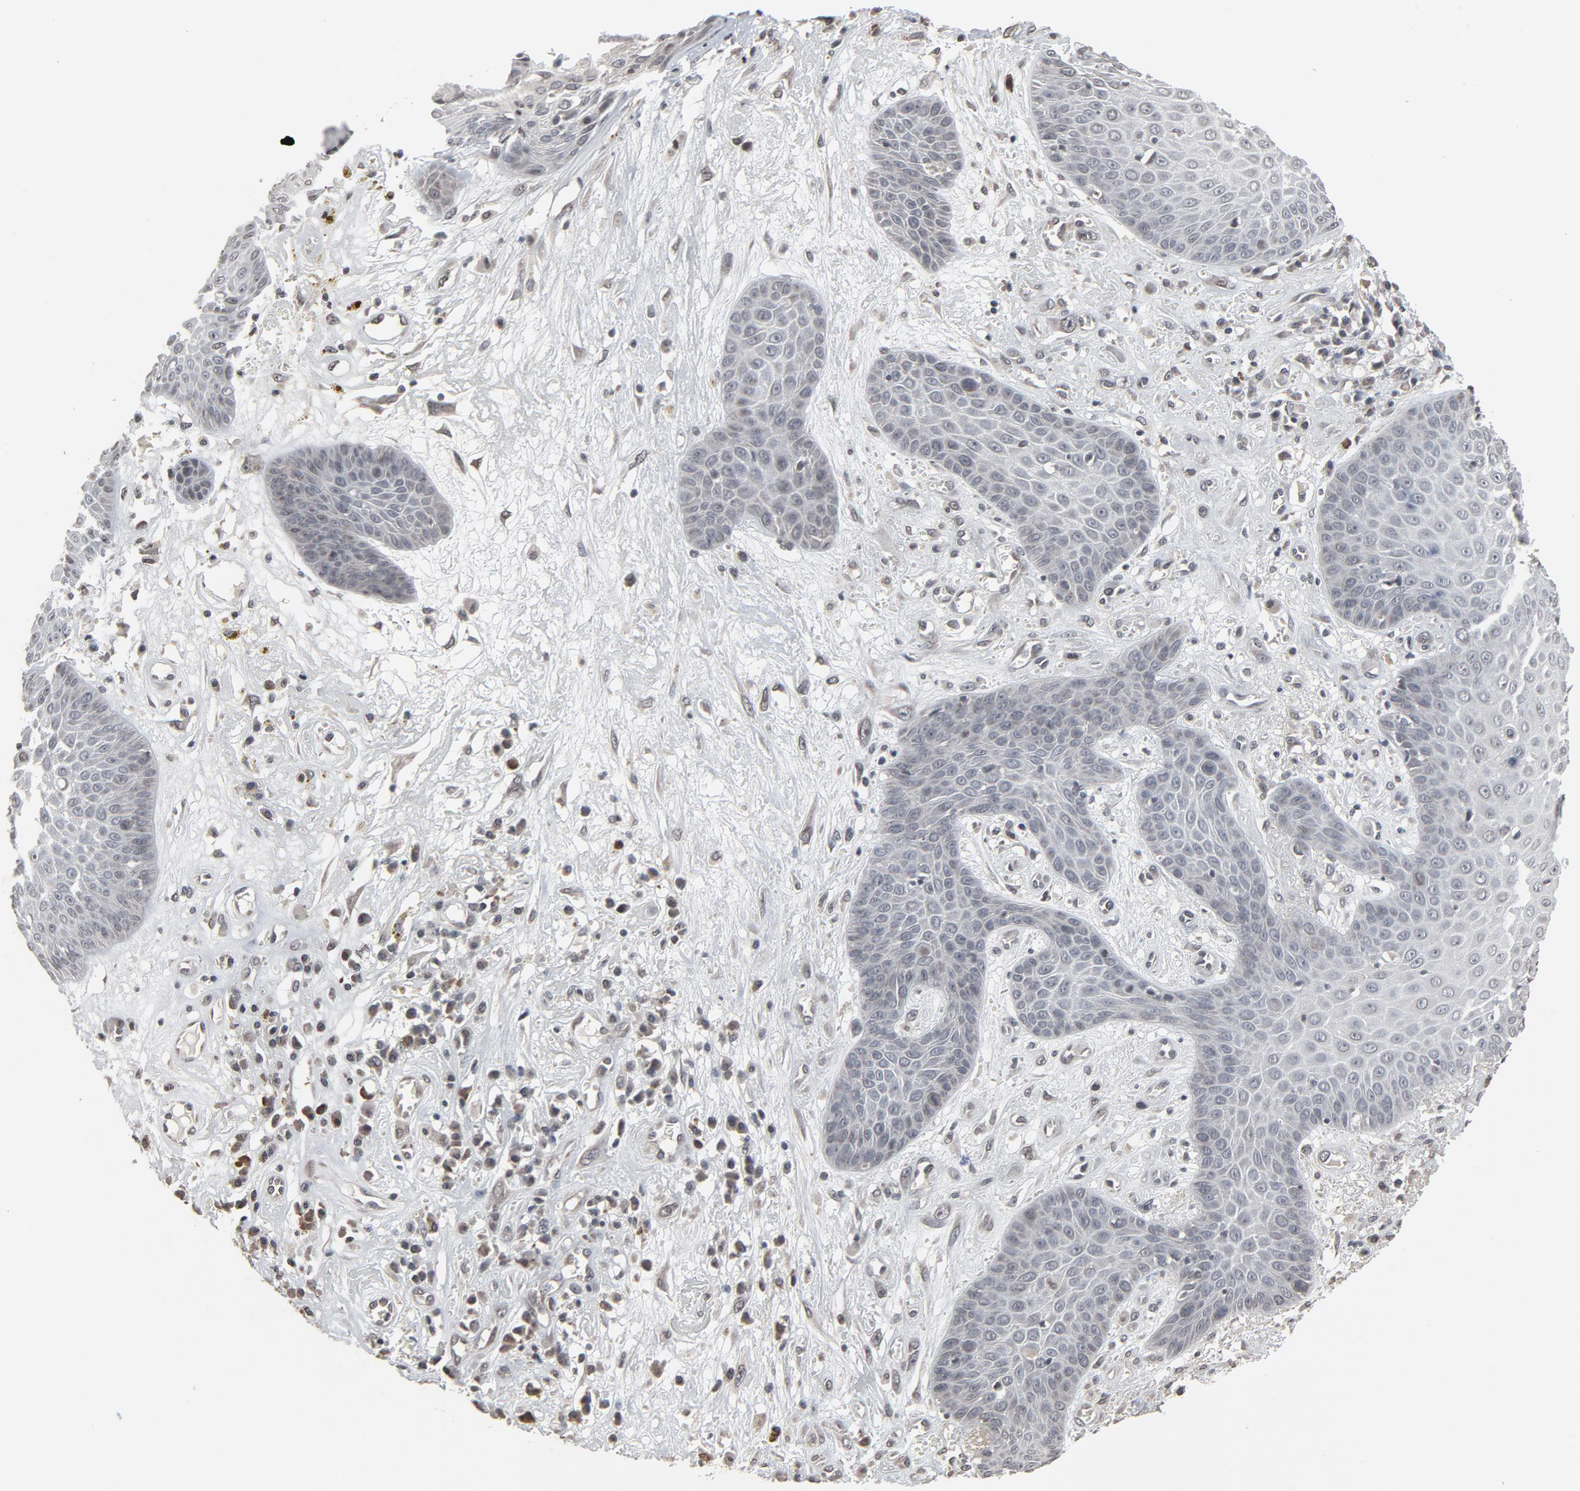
{"staining": {"intensity": "weak", "quantity": "<25%", "location": "nuclear"}, "tissue": "skin cancer", "cell_type": "Tumor cells", "image_type": "cancer", "snomed": [{"axis": "morphology", "description": "Squamous cell carcinoma, NOS"}, {"axis": "topography", "description": "Skin"}], "caption": "An immunohistochemistry photomicrograph of squamous cell carcinoma (skin) is shown. There is no staining in tumor cells of squamous cell carcinoma (skin). (DAB immunohistochemistry, high magnification).", "gene": "POM121", "patient": {"sex": "male", "age": 65}}